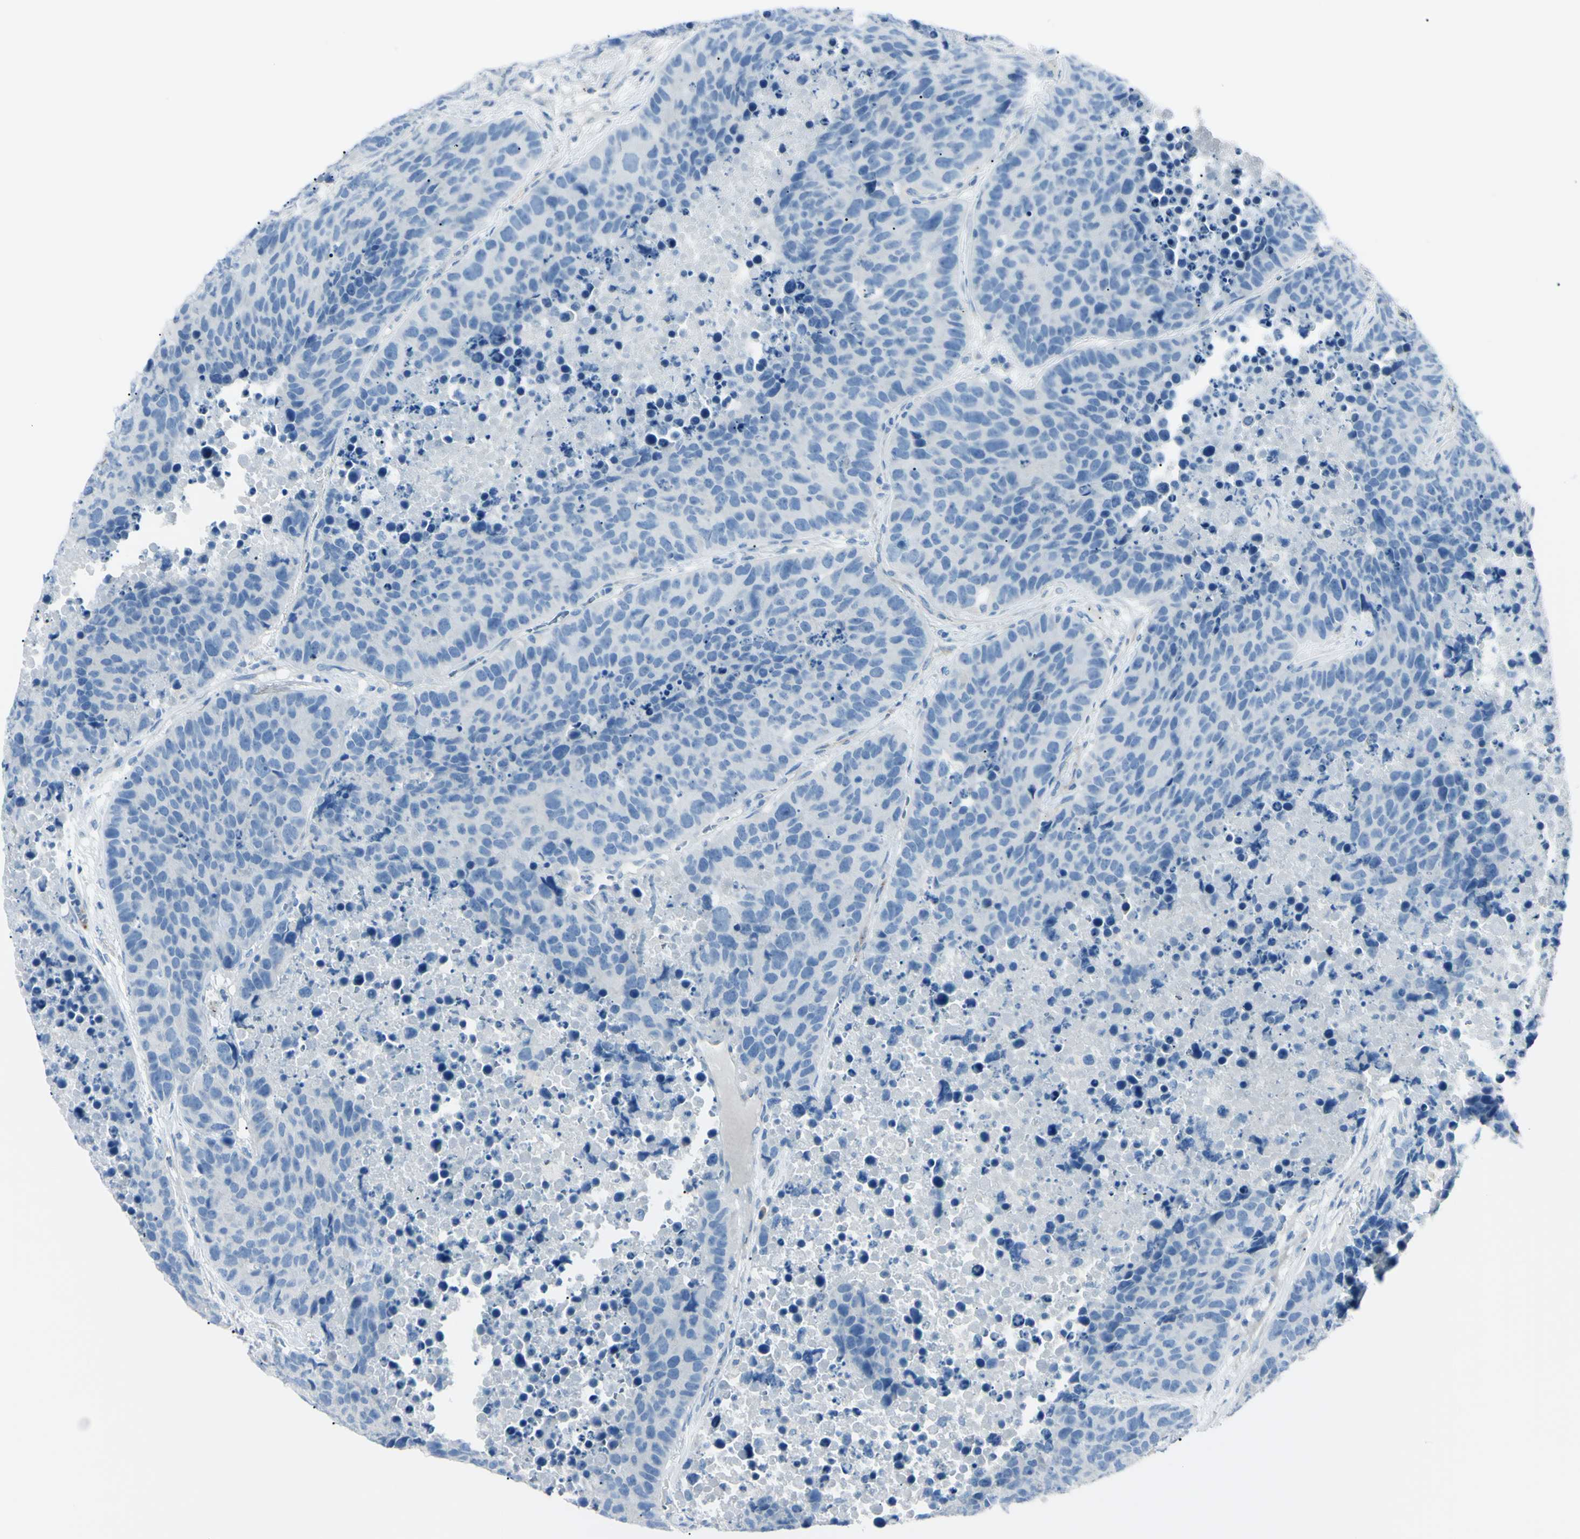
{"staining": {"intensity": "negative", "quantity": "none", "location": "none"}, "tissue": "carcinoid", "cell_type": "Tumor cells", "image_type": "cancer", "snomed": [{"axis": "morphology", "description": "Carcinoid, malignant, NOS"}, {"axis": "topography", "description": "Lung"}], "caption": "Micrograph shows no protein expression in tumor cells of carcinoid (malignant) tissue.", "gene": "FOLH1", "patient": {"sex": "male", "age": 60}}